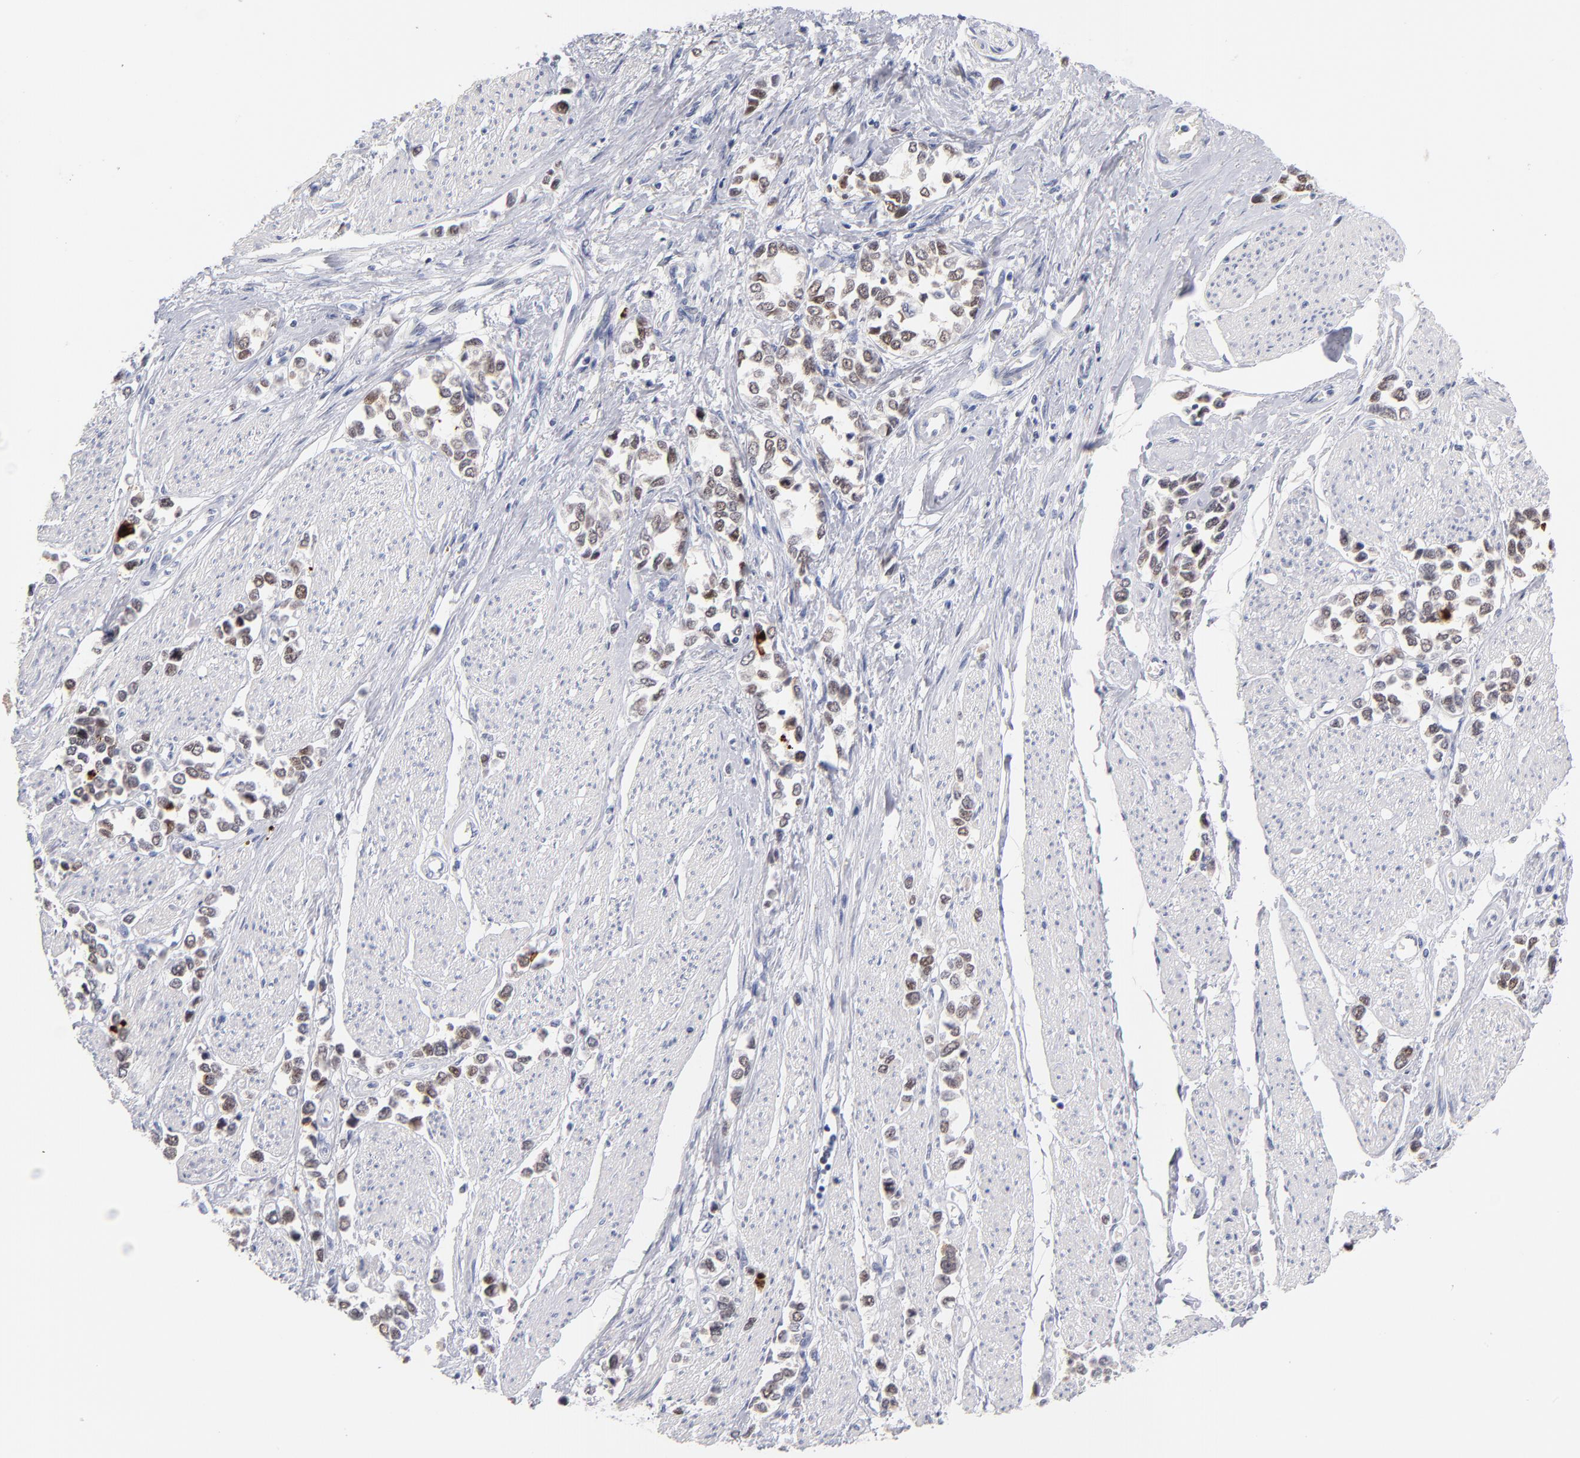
{"staining": {"intensity": "moderate", "quantity": "25%-75%", "location": "nuclear"}, "tissue": "stomach cancer", "cell_type": "Tumor cells", "image_type": "cancer", "snomed": [{"axis": "morphology", "description": "Adenocarcinoma, NOS"}, {"axis": "topography", "description": "Stomach, upper"}], "caption": "Stomach cancer tissue reveals moderate nuclear staining in about 25%-75% of tumor cells, visualized by immunohistochemistry.", "gene": "PARP1", "patient": {"sex": "male", "age": 76}}